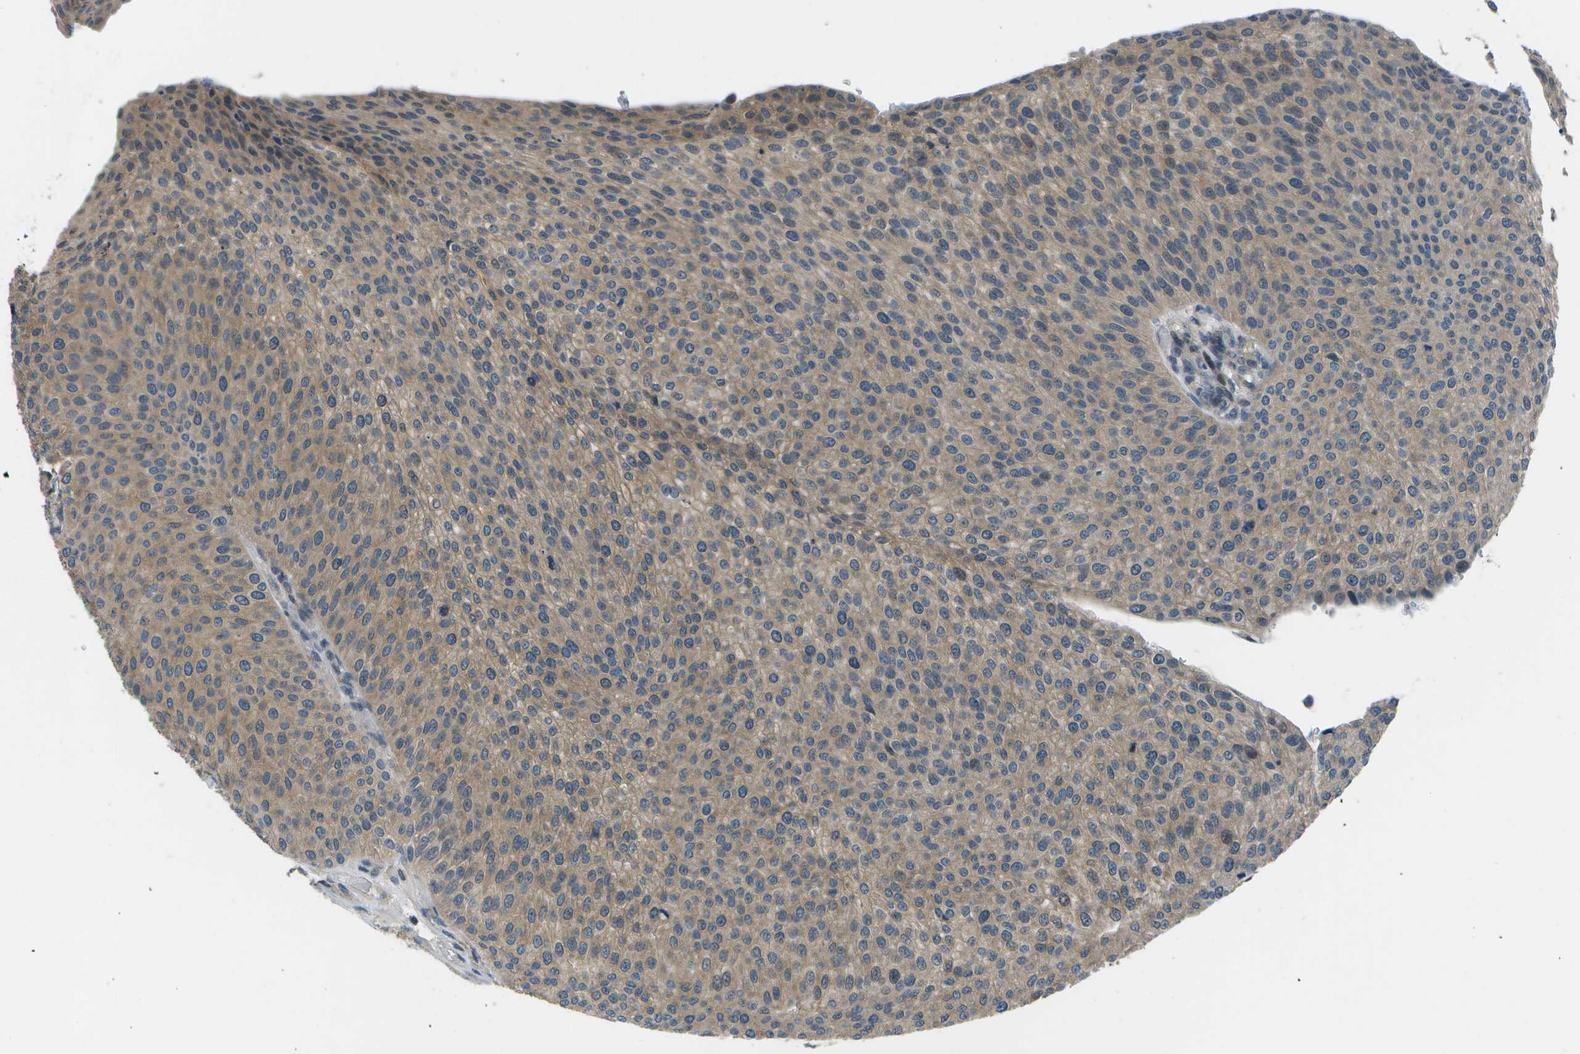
{"staining": {"intensity": "moderate", "quantity": ">75%", "location": "cytoplasmic/membranous"}, "tissue": "urothelial cancer", "cell_type": "Tumor cells", "image_type": "cancer", "snomed": [{"axis": "morphology", "description": "Urothelial carcinoma, Low grade"}, {"axis": "topography", "description": "Smooth muscle"}, {"axis": "topography", "description": "Urinary bladder"}], "caption": "This photomicrograph exhibits immunohistochemistry staining of human urothelial carcinoma (low-grade), with medium moderate cytoplasmic/membranous positivity in about >75% of tumor cells.", "gene": "ENPP5", "patient": {"sex": "male", "age": 60}}